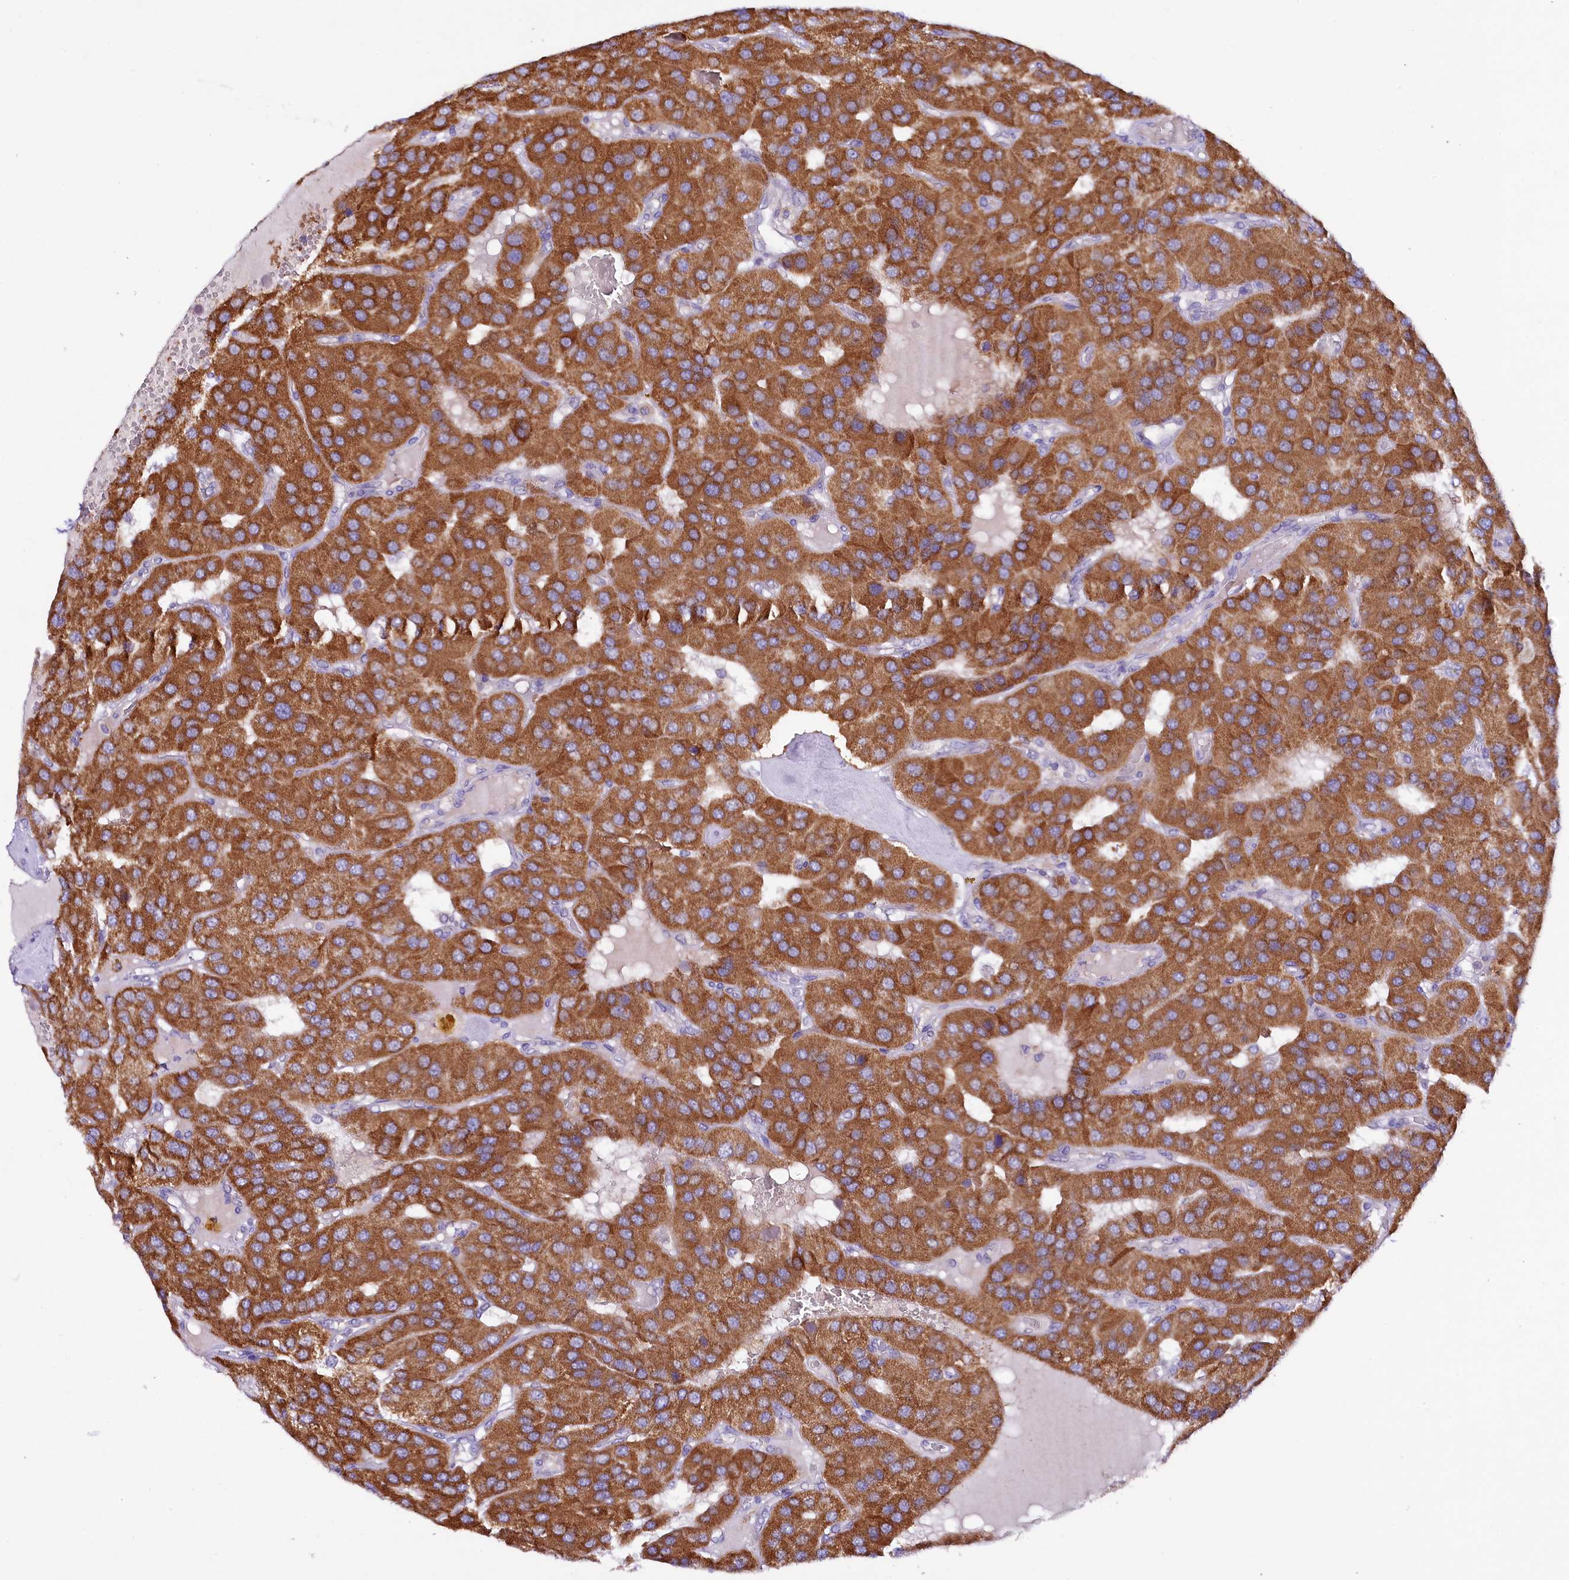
{"staining": {"intensity": "strong", "quantity": ">75%", "location": "cytoplasmic/membranous"}, "tissue": "parathyroid gland", "cell_type": "Glandular cells", "image_type": "normal", "snomed": [{"axis": "morphology", "description": "Normal tissue, NOS"}, {"axis": "morphology", "description": "Adenoma, NOS"}, {"axis": "topography", "description": "Parathyroid gland"}], "caption": "IHC staining of unremarkable parathyroid gland, which exhibits high levels of strong cytoplasmic/membranous staining in about >75% of glandular cells indicating strong cytoplasmic/membranous protein staining. The staining was performed using DAB (3,3'-diaminobenzidine) (brown) for protein detection and nuclei were counterstained in hematoxylin (blue).", "gene": "CEP295", "patient": {"sex": "female", "age": 86}}